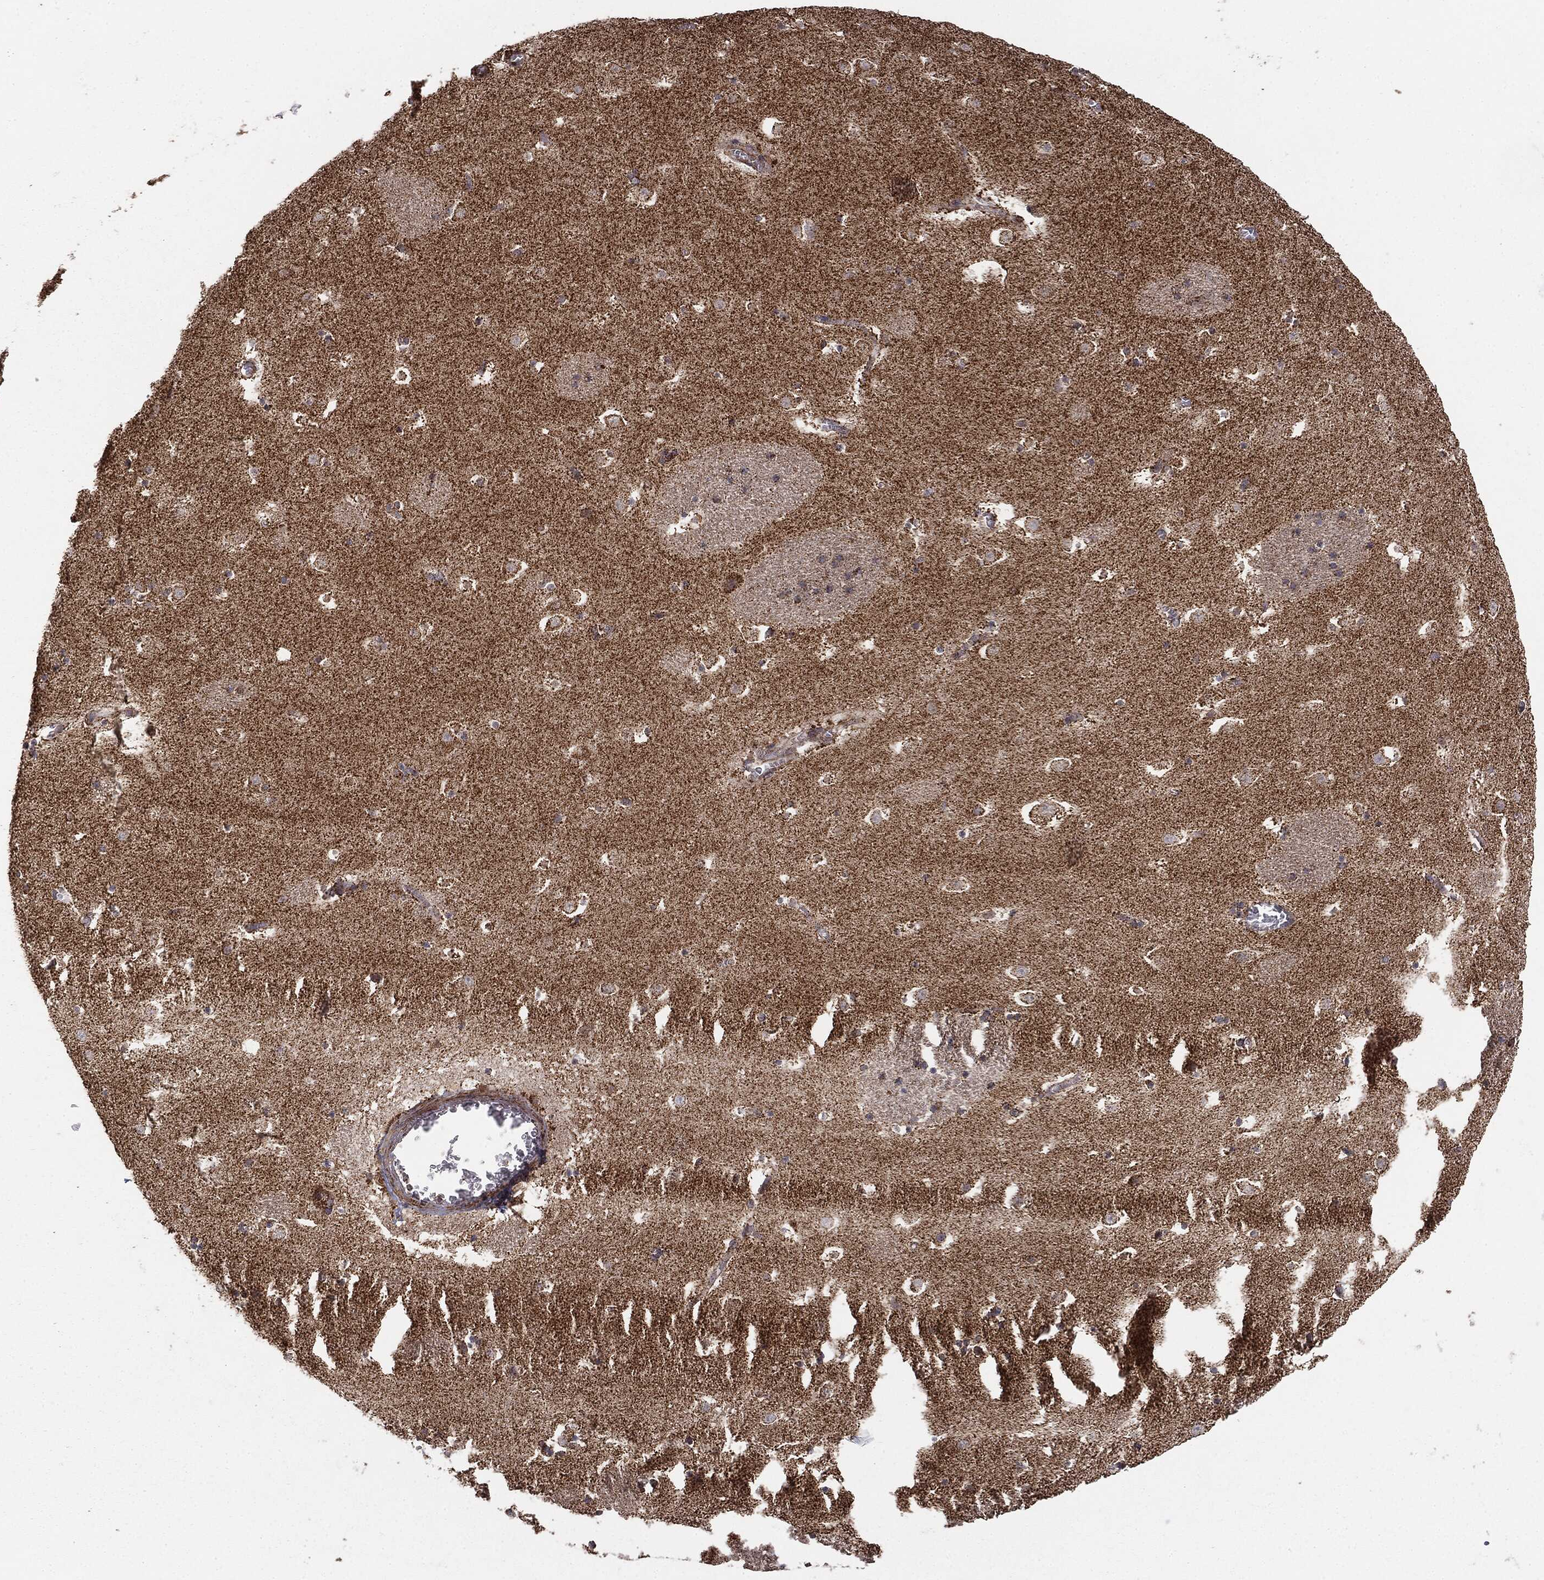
{"staining": {"intensity": "moderate", "quantity": "<25%", "location": "cytoplasmic/membranous"}, "tissue": "caudate", "cell_type": "Glial cells", "image_type": "normal", "snomed": [{"axis": "morphology", "description": "Normal tissue, NOS"}, {"axis": "topography", "description": "Lateral ventricle wall"}], "caption": "The image displays staining of benign caudate, revealing moderate cytoplasmic/membranous protein expression (brown color) within glial cells. (IHC, brightfield microscopy, high magnification).", "gene": "MTOR", "patient": {"sex": "female", "age": 42}}